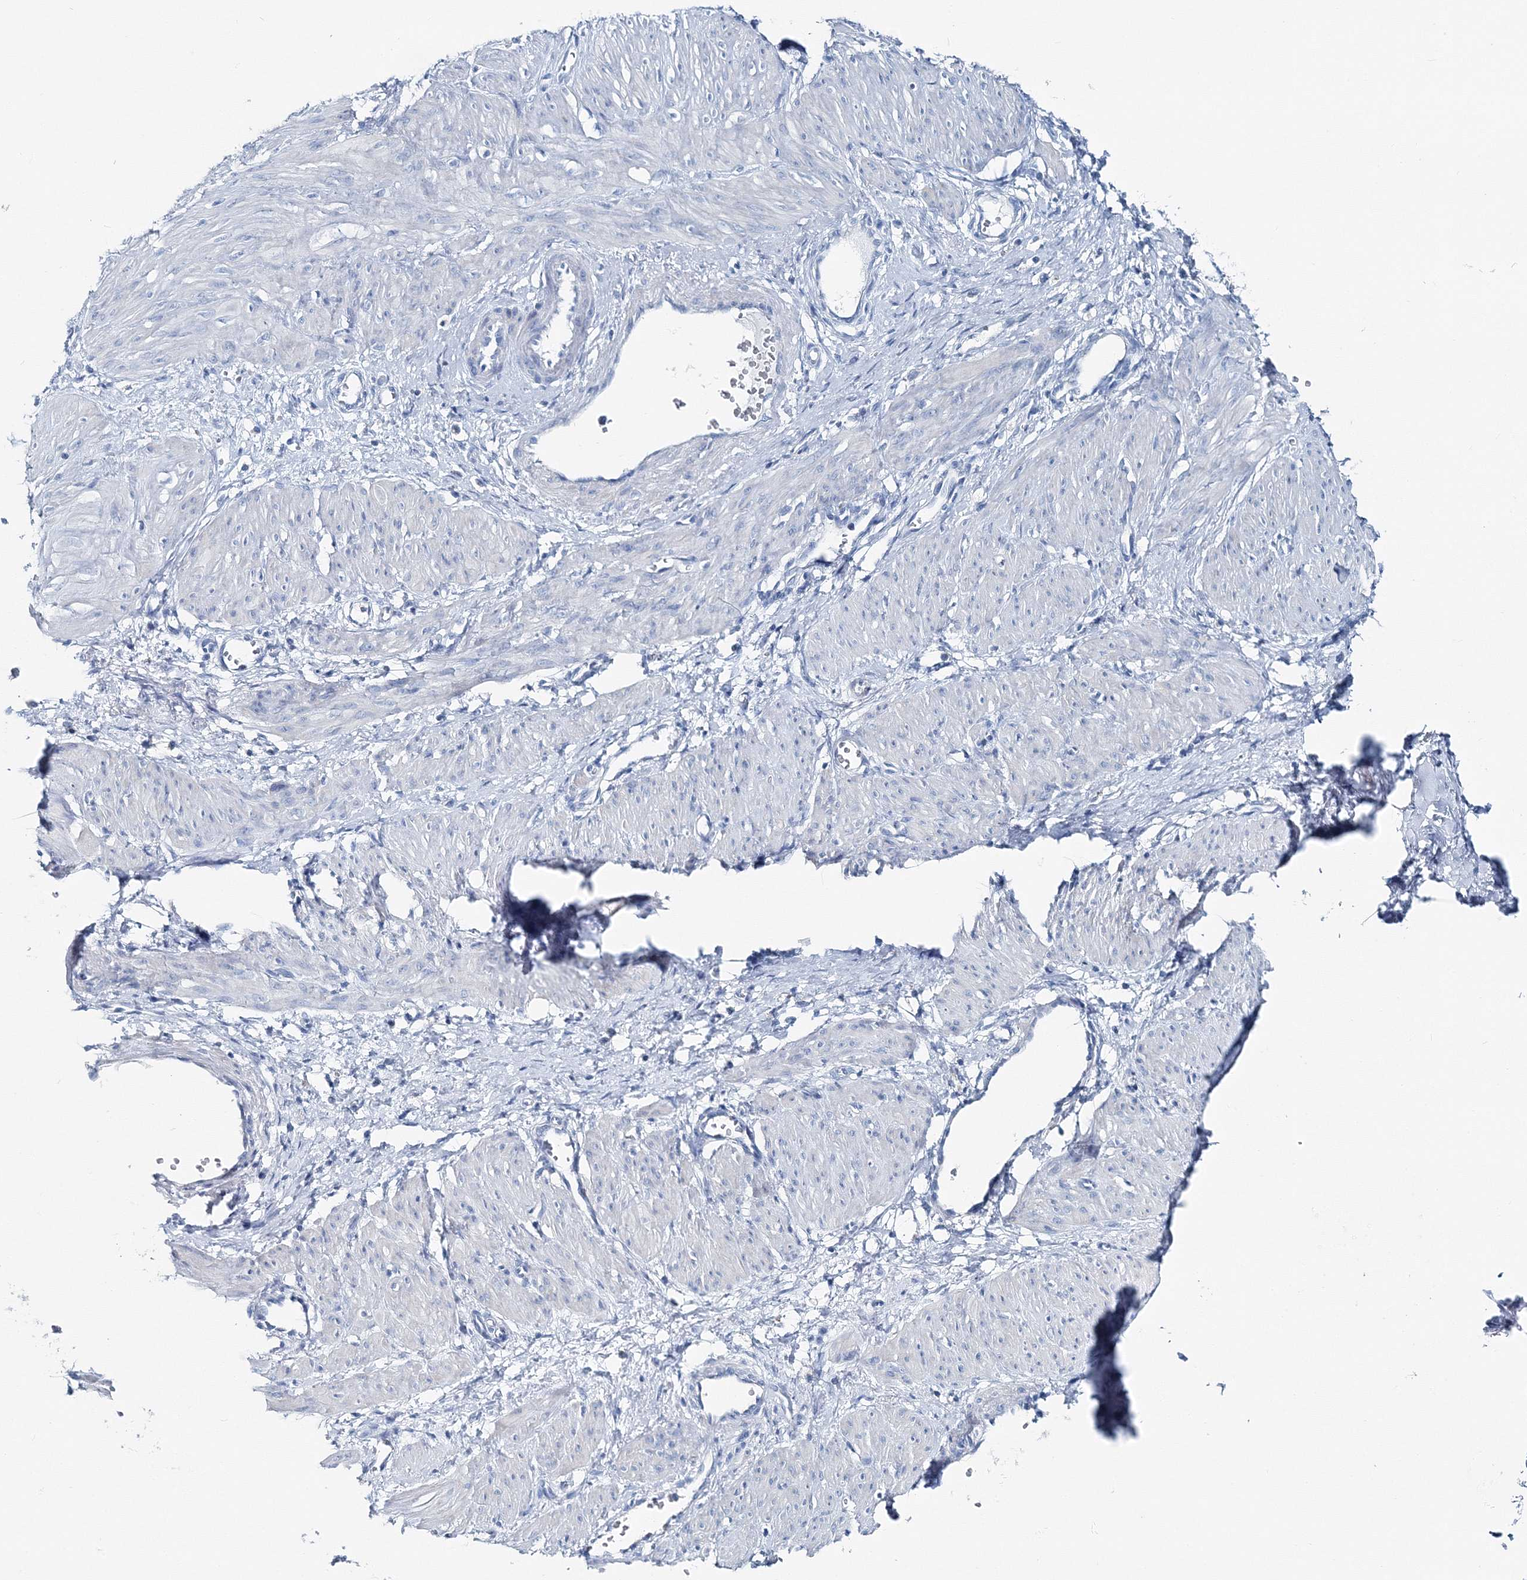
{"staining": {"intensity": "negative", "quantity": "none", "location": "none"}, "tissue": "smooth muscle", "cell_type": "Smooth muscle cells", "image_type": "normal", "snomed": [{"axis": "morphology", "description": "Normal tissue, NOS"}, {"axis": "topography", "description": "Endometrium"}], "caption": "The photomicrograph displays no significant staining in smooth muscle cells of smooth muscle.", "gene": "GABARAPL2", "patient": {"sex": "female", "age": 33}}